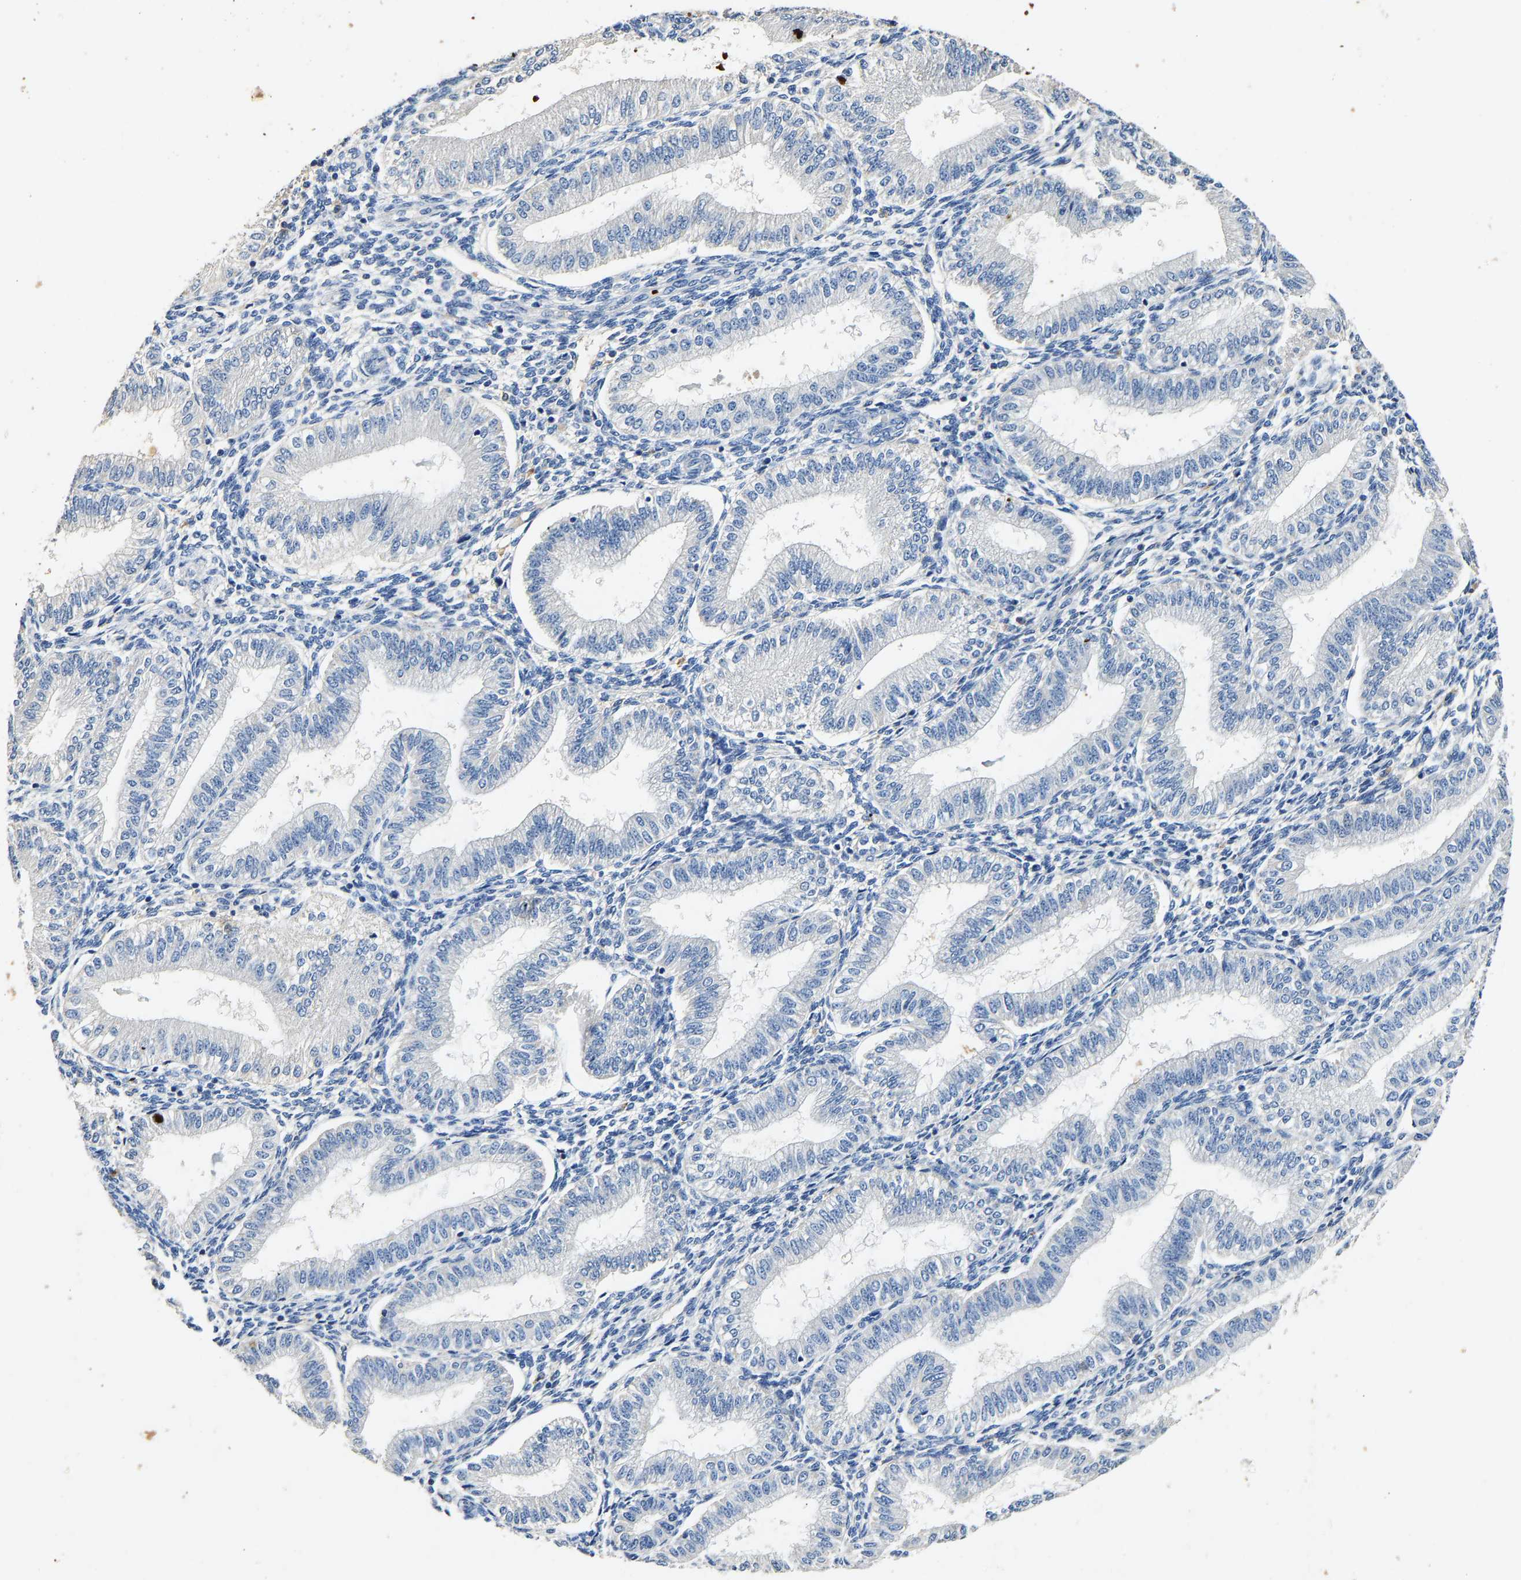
{"staining": {"intensity": "negative", "quantity": "none", "location": "none"}, "tissue": "endometrium", "cell_type": "Cells in endometrial stroma", "image_type": "normal", "snomed": [{"axis": "morphology", "description": "Normal tissue, NOS"}, {"axis": "topography", "description": "Endometrium"}], "caption": "Immunohistochemical staining of unremarkable endometrium demonstrates no significant expression in cells in endometrial stroma. (IHC, brightfield microscopy, high magnification).", "gene": "SLCO2B1", "patient": {"sex": "female", "age": 39}}